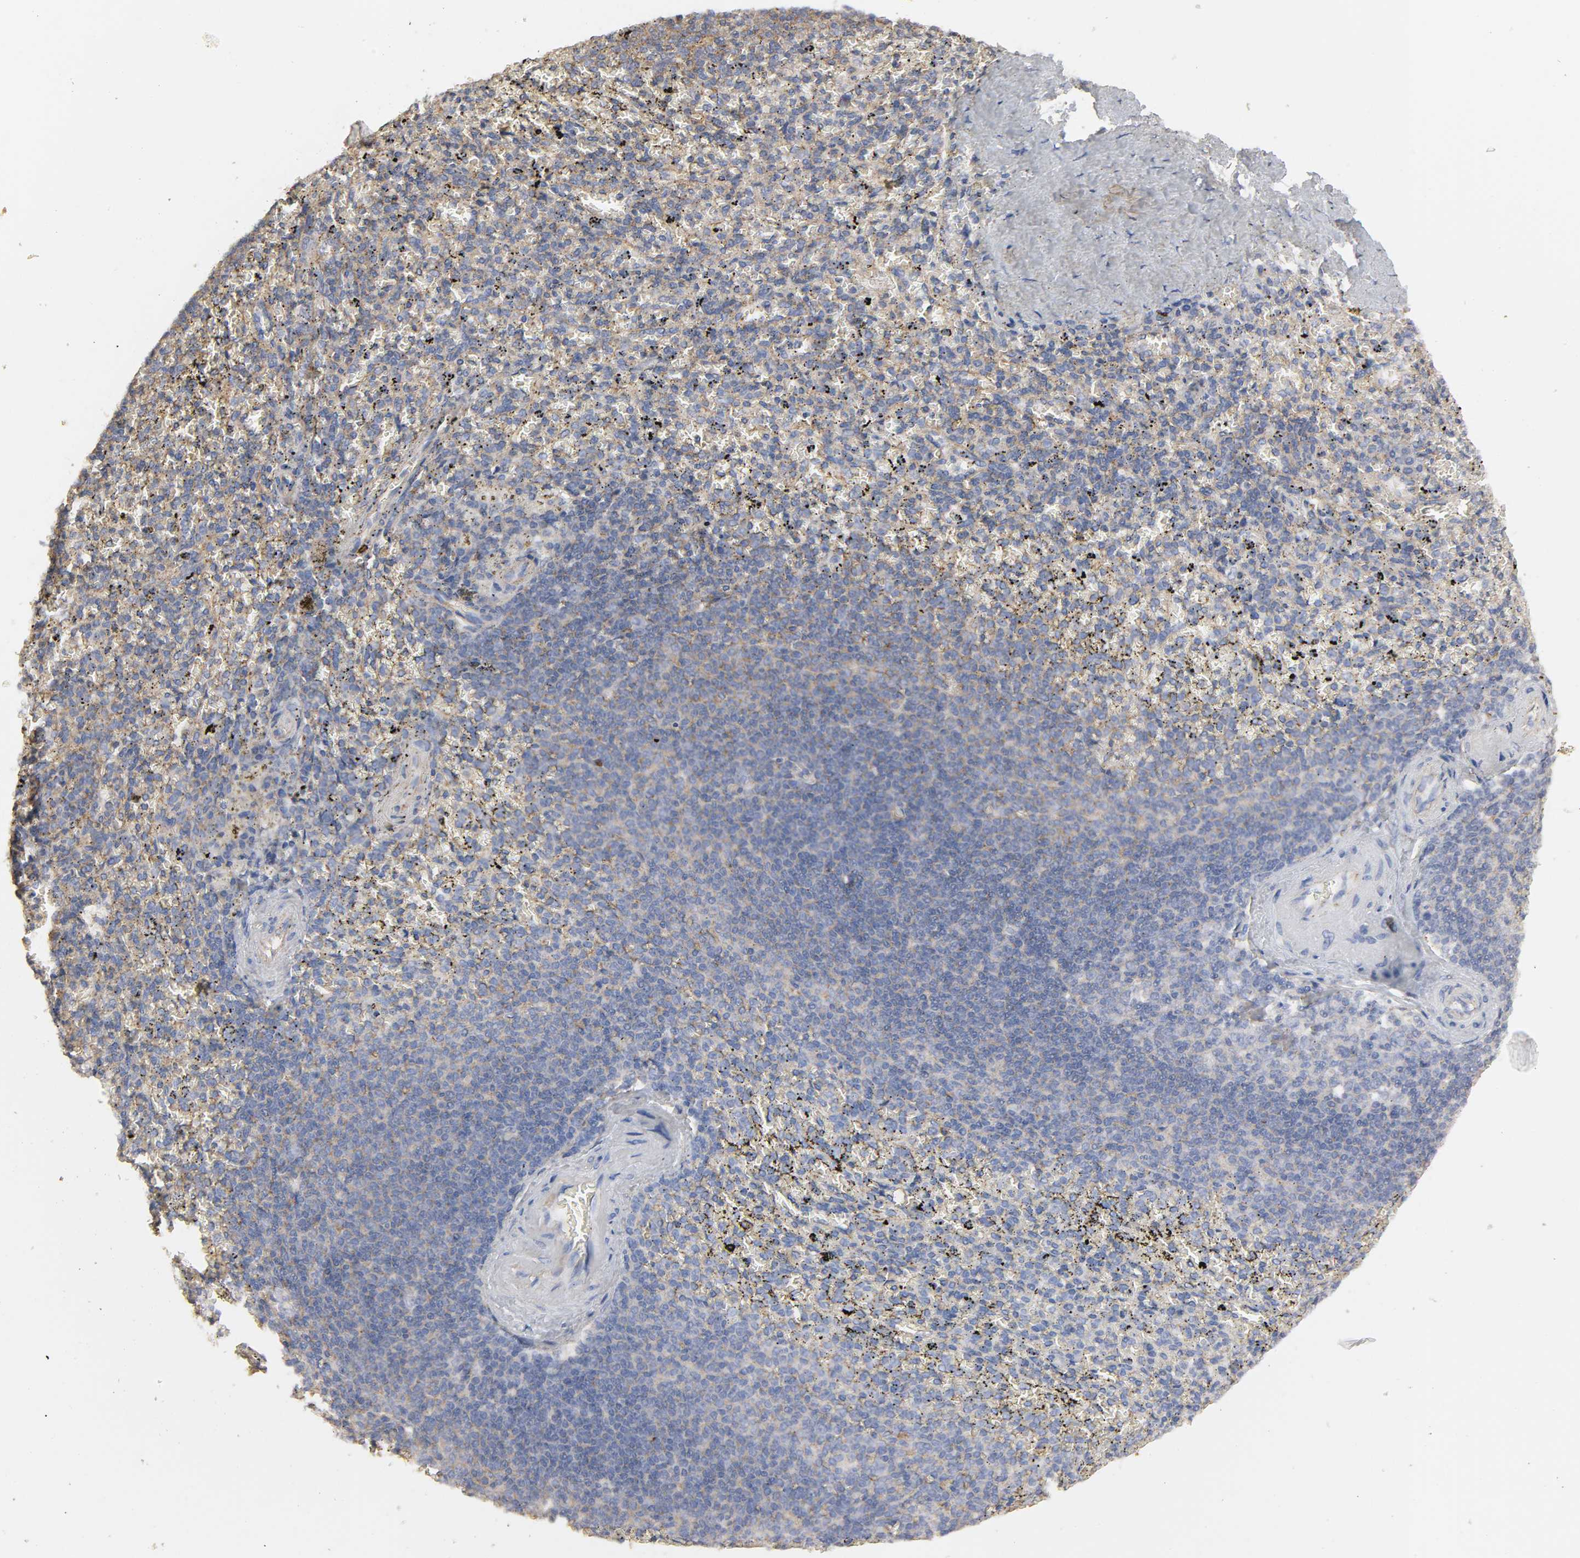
{"staining": {"intensity": "moderate", "quantity": ">75%", "location": "cytoplasmic/membranous"}, "tissue": "spleen", "cell_type": "Cells in red pulp", "image_type": "normal", "snomed": [{"axis": "morphology", "description": "Normal tissue, NOS"}, {"axis": "topography", "description": "Spleen"}], "caption": "Human spleen stained for a protein (brown) exhibits moderate cytoplasmic/membranous positive expression in about >75% of cells in red pulp.", "gene": "SH3GLB1", "patient": {"sex": "female", "age": 43}}